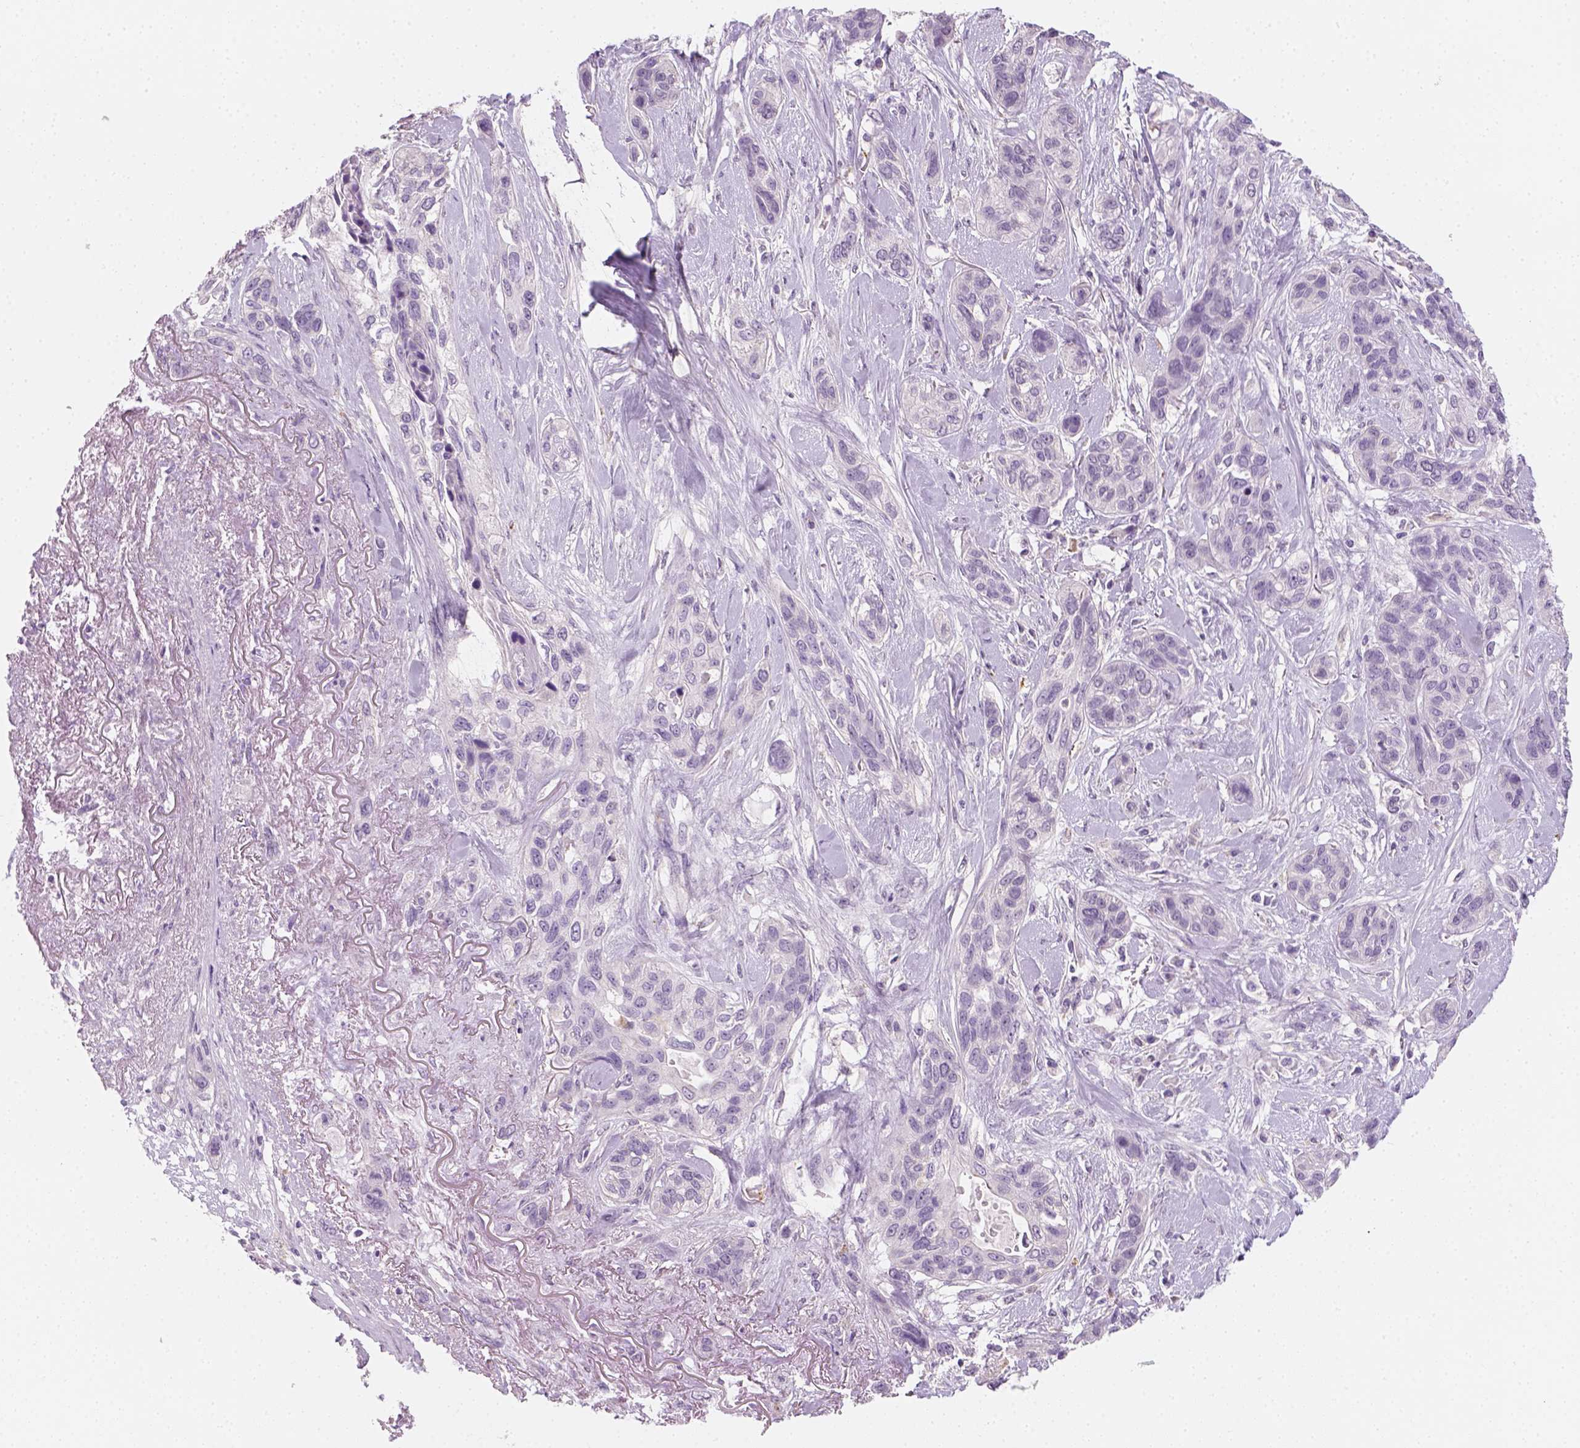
{"staining": {"intensity": "negative", "quantity": "none", "location": "none"}, "tissue": "lung cancer", "cell_type": "Tumor cells", "image_type": "cancer", "snomed": [{"axis": "morphology", "description": "Squamous cell carcinoma, NOS"}, {"axis": "topography", "description": "Lung"}], "caption": "Image shows no significant protein expression in tumor cells of lung squamous cell carcinoma.", "gene": "FAM163B", "patient": {"sex": "female", "age": 70}}